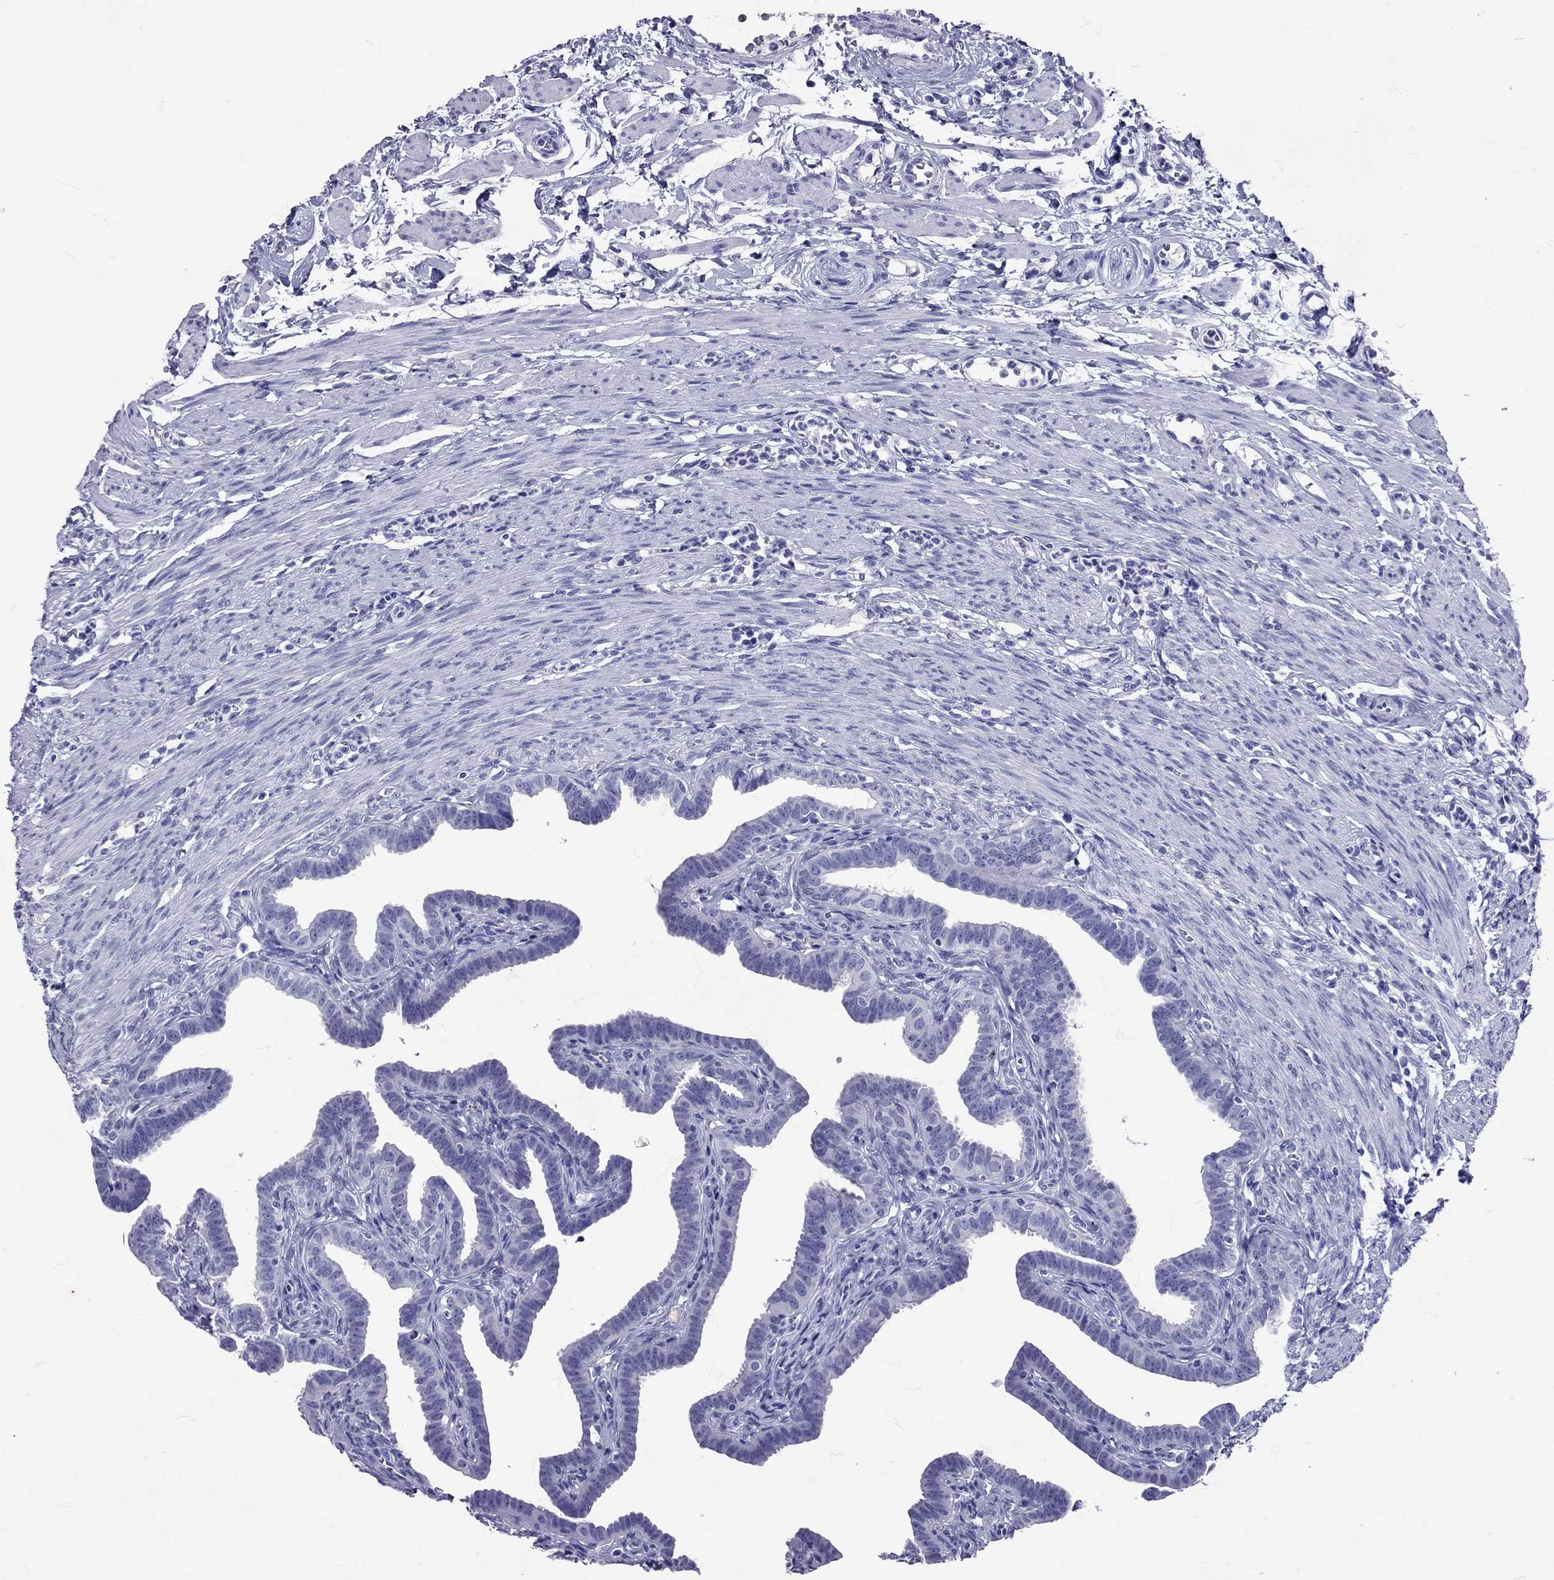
{"staining": {"intensity": "negative", "quantity": "none", "location": "none"}, "tissue": "fallopian tube", "cell_type": "Glandular cells", "image_type": "normal", "snomed": [{"axis": "morphology", "description": "Normal tissue, NOS"}, {"axis": "topography", "description": "Fallopian tube"}, {"axis": "topography", "description": "Ovary"}], "caption": "Protein analysis of normal fallopian tube demonstrates no significant expression in glandular cells. Nuclei are stained in blue.", "gene": "AVP", "patient": {"sex": "female", "age": 33}}